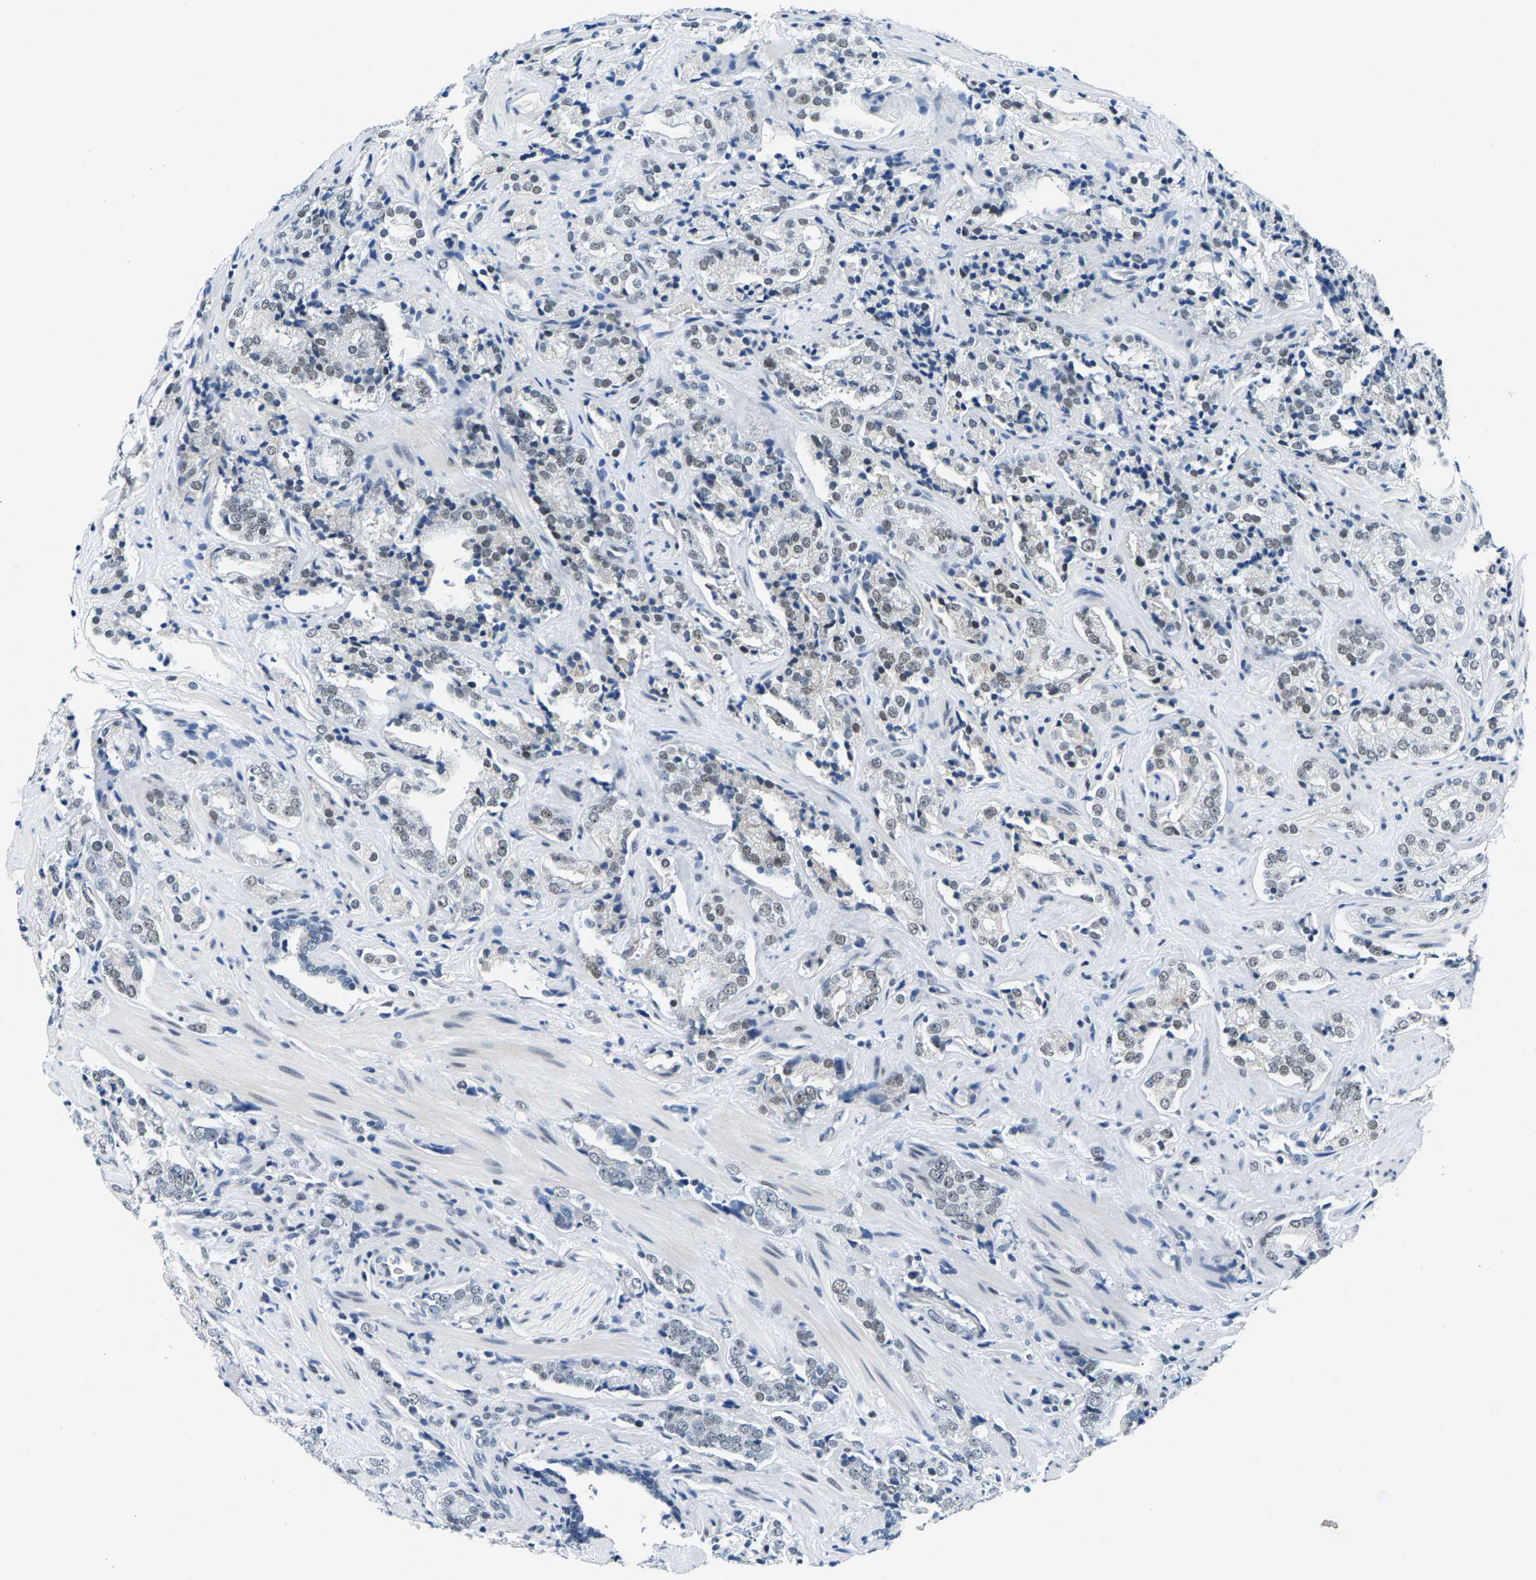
{"staining": {"intensity": "weak", "quantity": "<25%", "location": "nuclear"}, "tissue": "prostate cancer", "cell_type": "Tumor cells", "image_type": "cancer", "snomed": [{"axis": "morphology", "description": "Adenocarcinoma, High grade"}, {"axis": "topography", "description": "Prostate"}], "caption": "An immunohistochemistry (IHC) micrograph of high-grade adenocarcinoma (prostate) is shown. There is no staining in tumor cells of high-grade adenocarcinoma (prostate). The staining is performed using DAB (3,3'-diaminobenzidine) brown chromogen with nuclei counter-stained in using hematoxylin.", "gene": "ATF2", "patient": {"sex": "male", "age": 71}}